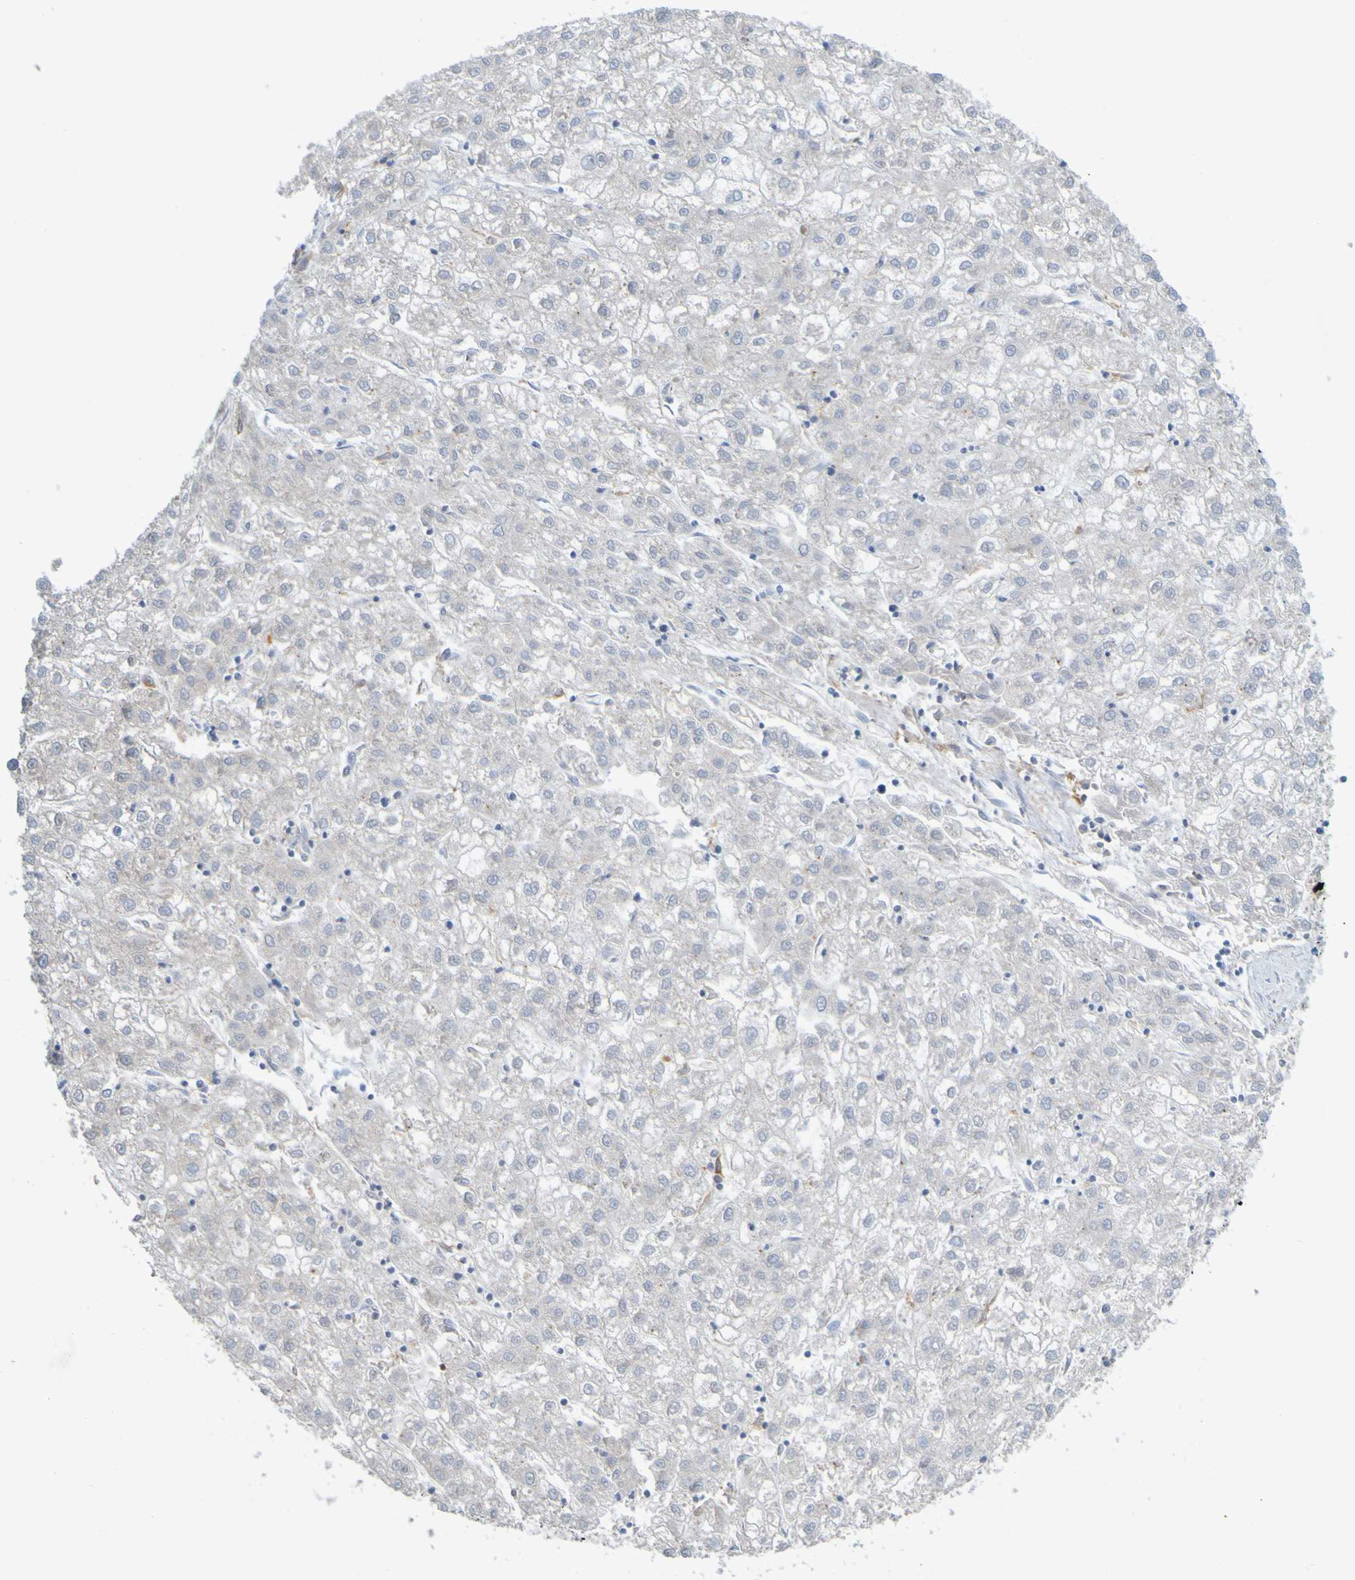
{"staining": {"intensity": "negative", "quantity": "none", "location": "none"}, "tissue": "liver cancer", "cell_type": "Tumor cells", "image_type": "cancer", "snomed": [{"axis": "morphology", "description": "Carcinoma, Hepatocellular, NOS"}, {"axis": "topography", "description": "Liver"}], "caption": "Liver hepatocellular carcinoma was stained to show a protein in brown. There is no significant expression in tumor cells.", "gene": "LILRB5", "patient": {"sex": "male", "age": 72}}